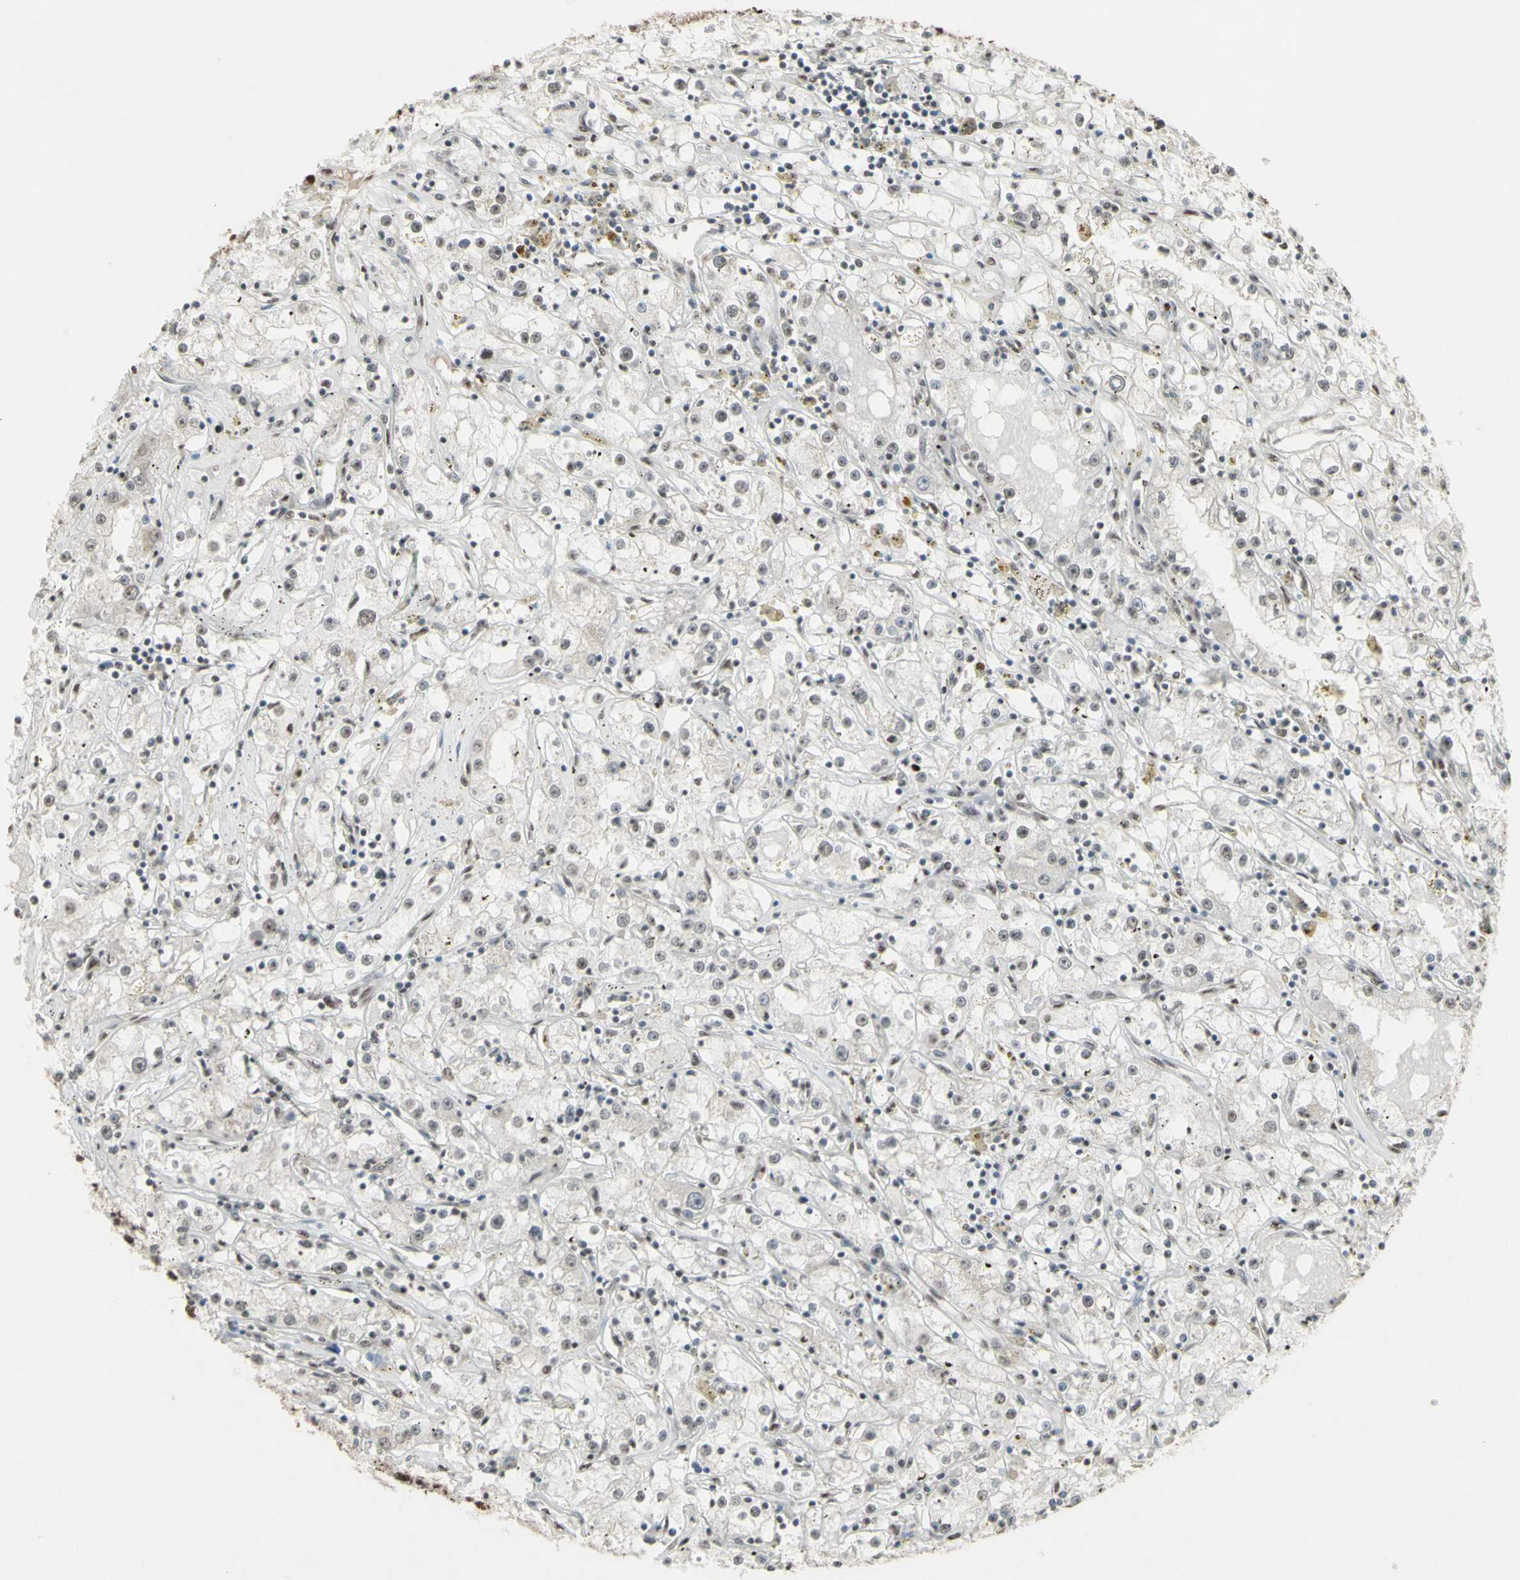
{"staining": {"intensity": "negative", "quantity": "none", "location": "none"}, "tissue": "renal cancer", "cell_type": "Tumor cells", "image_type": "cancer", "snomed": [{"axis": "morphology", "description": "Adenocarcinoma, NOS"}, {"axis": "topography", "description": "Kidney"}], "caption": "Renal adenocarcinoma was stained to show a protein in brown. There is no significant positivity in tumor cells. Nuclei are stained in blue.", "gene": "TRIM28", "patient": {"sex": "male", "age": 56}}